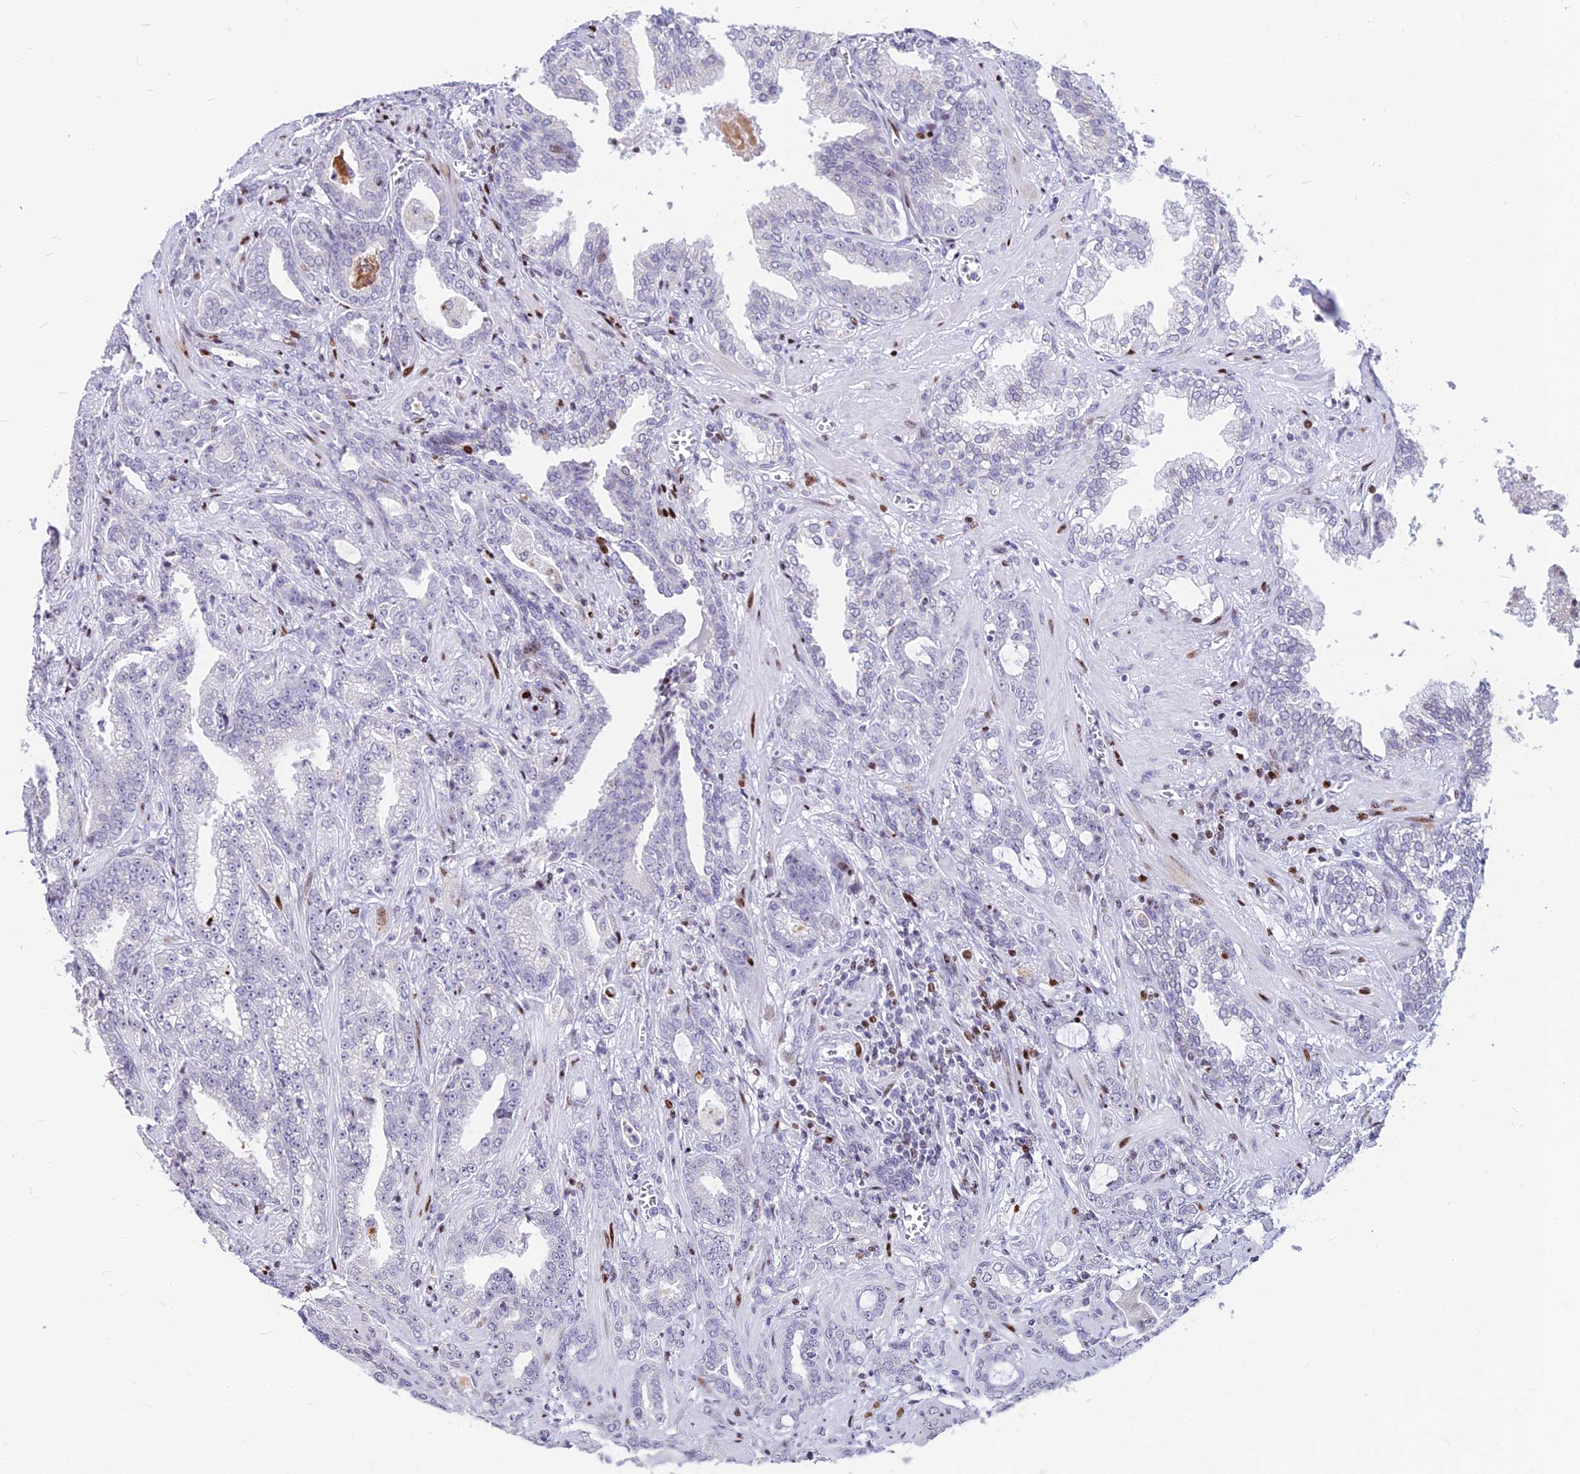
{"staining": {"intensity": "negative", "quantity": "none", "location": "none"}, "tissue": "prostate cancer", "cell_type": "Tumor cells", "image_type": "cancer", "snomed": [{"axis": "morphology", "description": "Adenocarcinoma, High grade"}, {"axis": "topography", "description": "Prostate and seminal vesicle, NOS"}], "caption": "IHC of prostate cancer (high-grade adenocarcinoma) shows no positivity in tumor cells.", "gene": "PRPS1", "patient": {"sex": "male", "age": 67}}